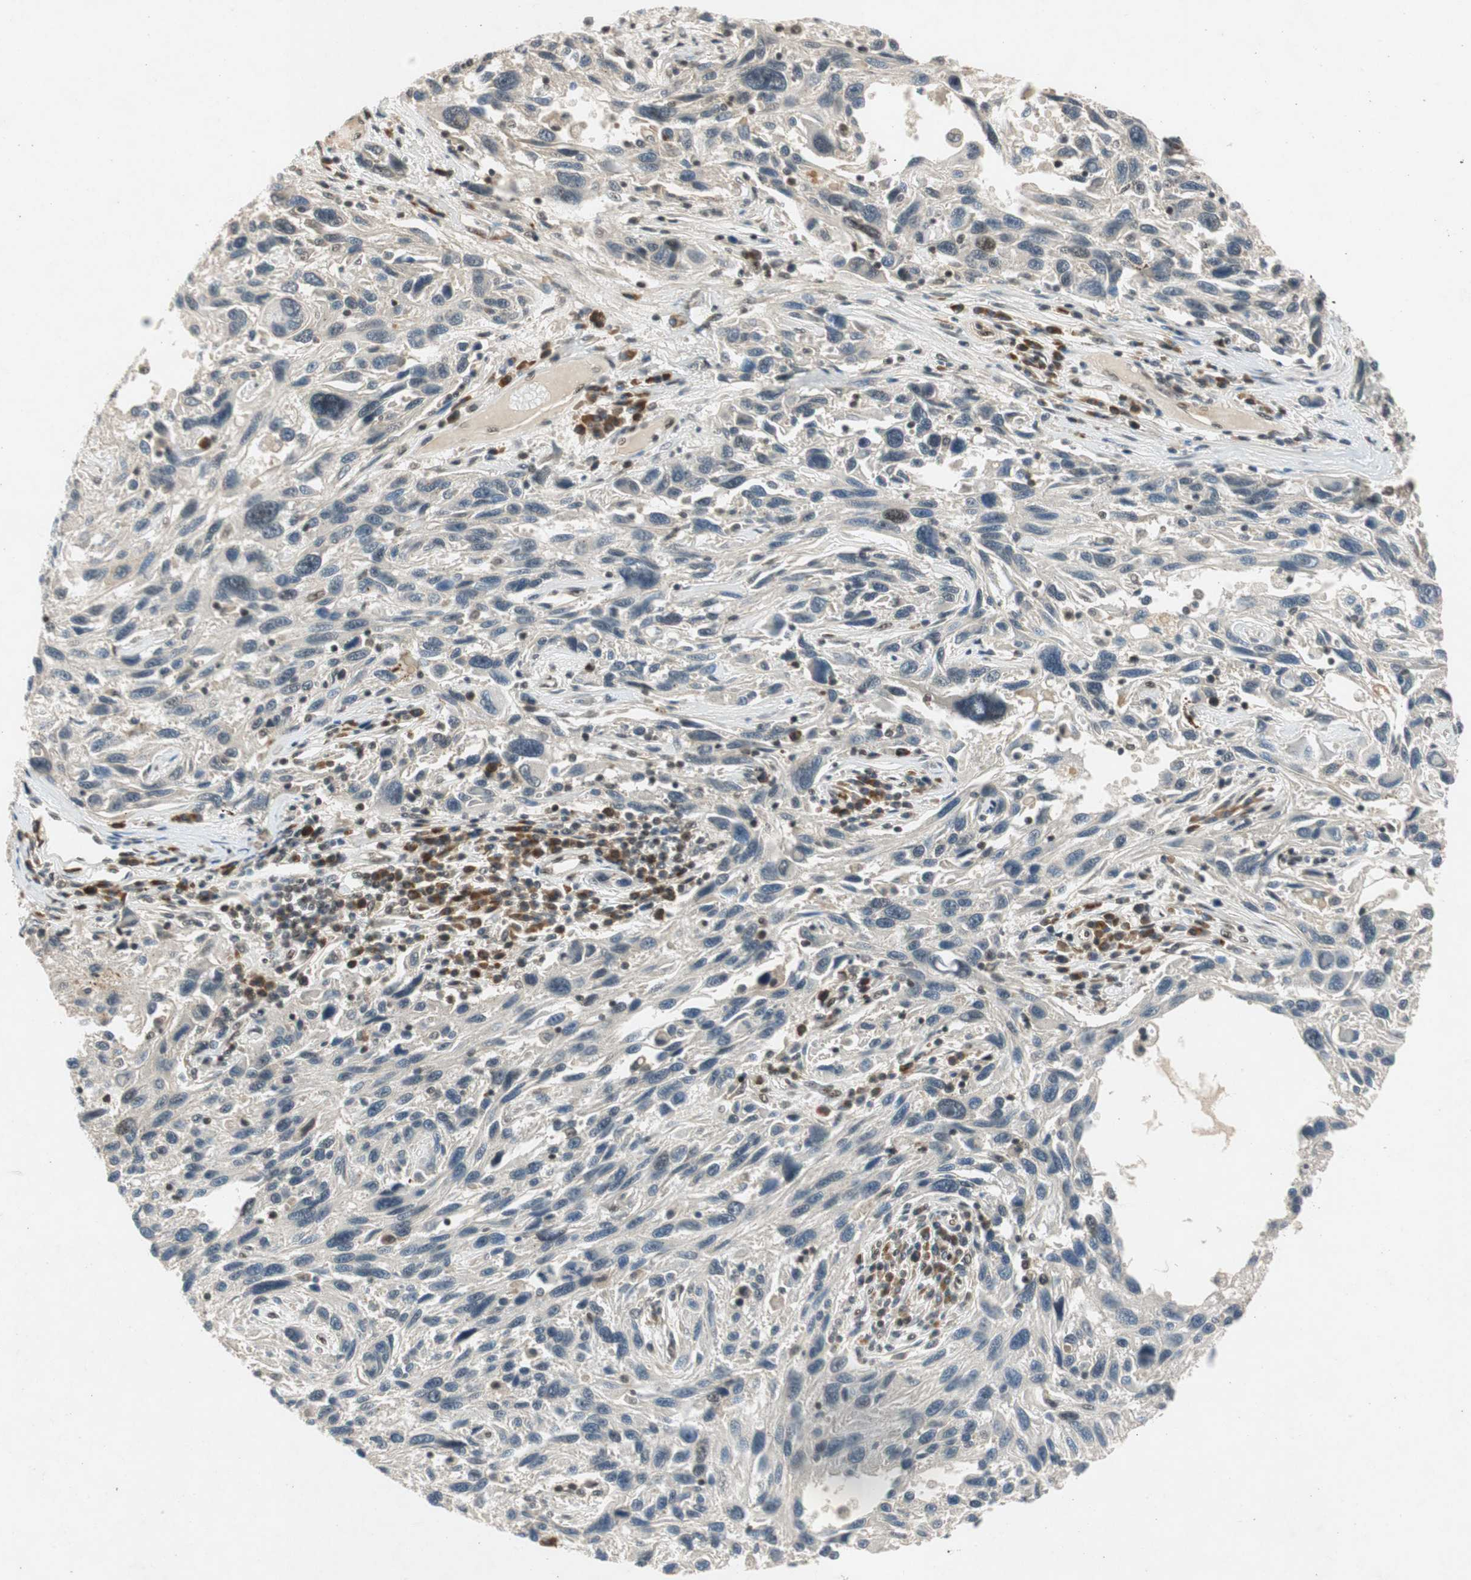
{"staining": {"intensity": "negative", "quantity": "none", "location": "none"}, "tissue": "melanoma", "cell_type": "Tumor cells", "image_type": "cancer", "snomed": [{"axis": "morphology", "description": "Malignant melanoma, NOS"}, {"axis": "topography", "description": "Skin"}], "caption": "A photomicrograph of human melanoma is negative for staining in tumor cells.", "gene": "NCBP3", "patient": {"sex": "male", "age": 53}}